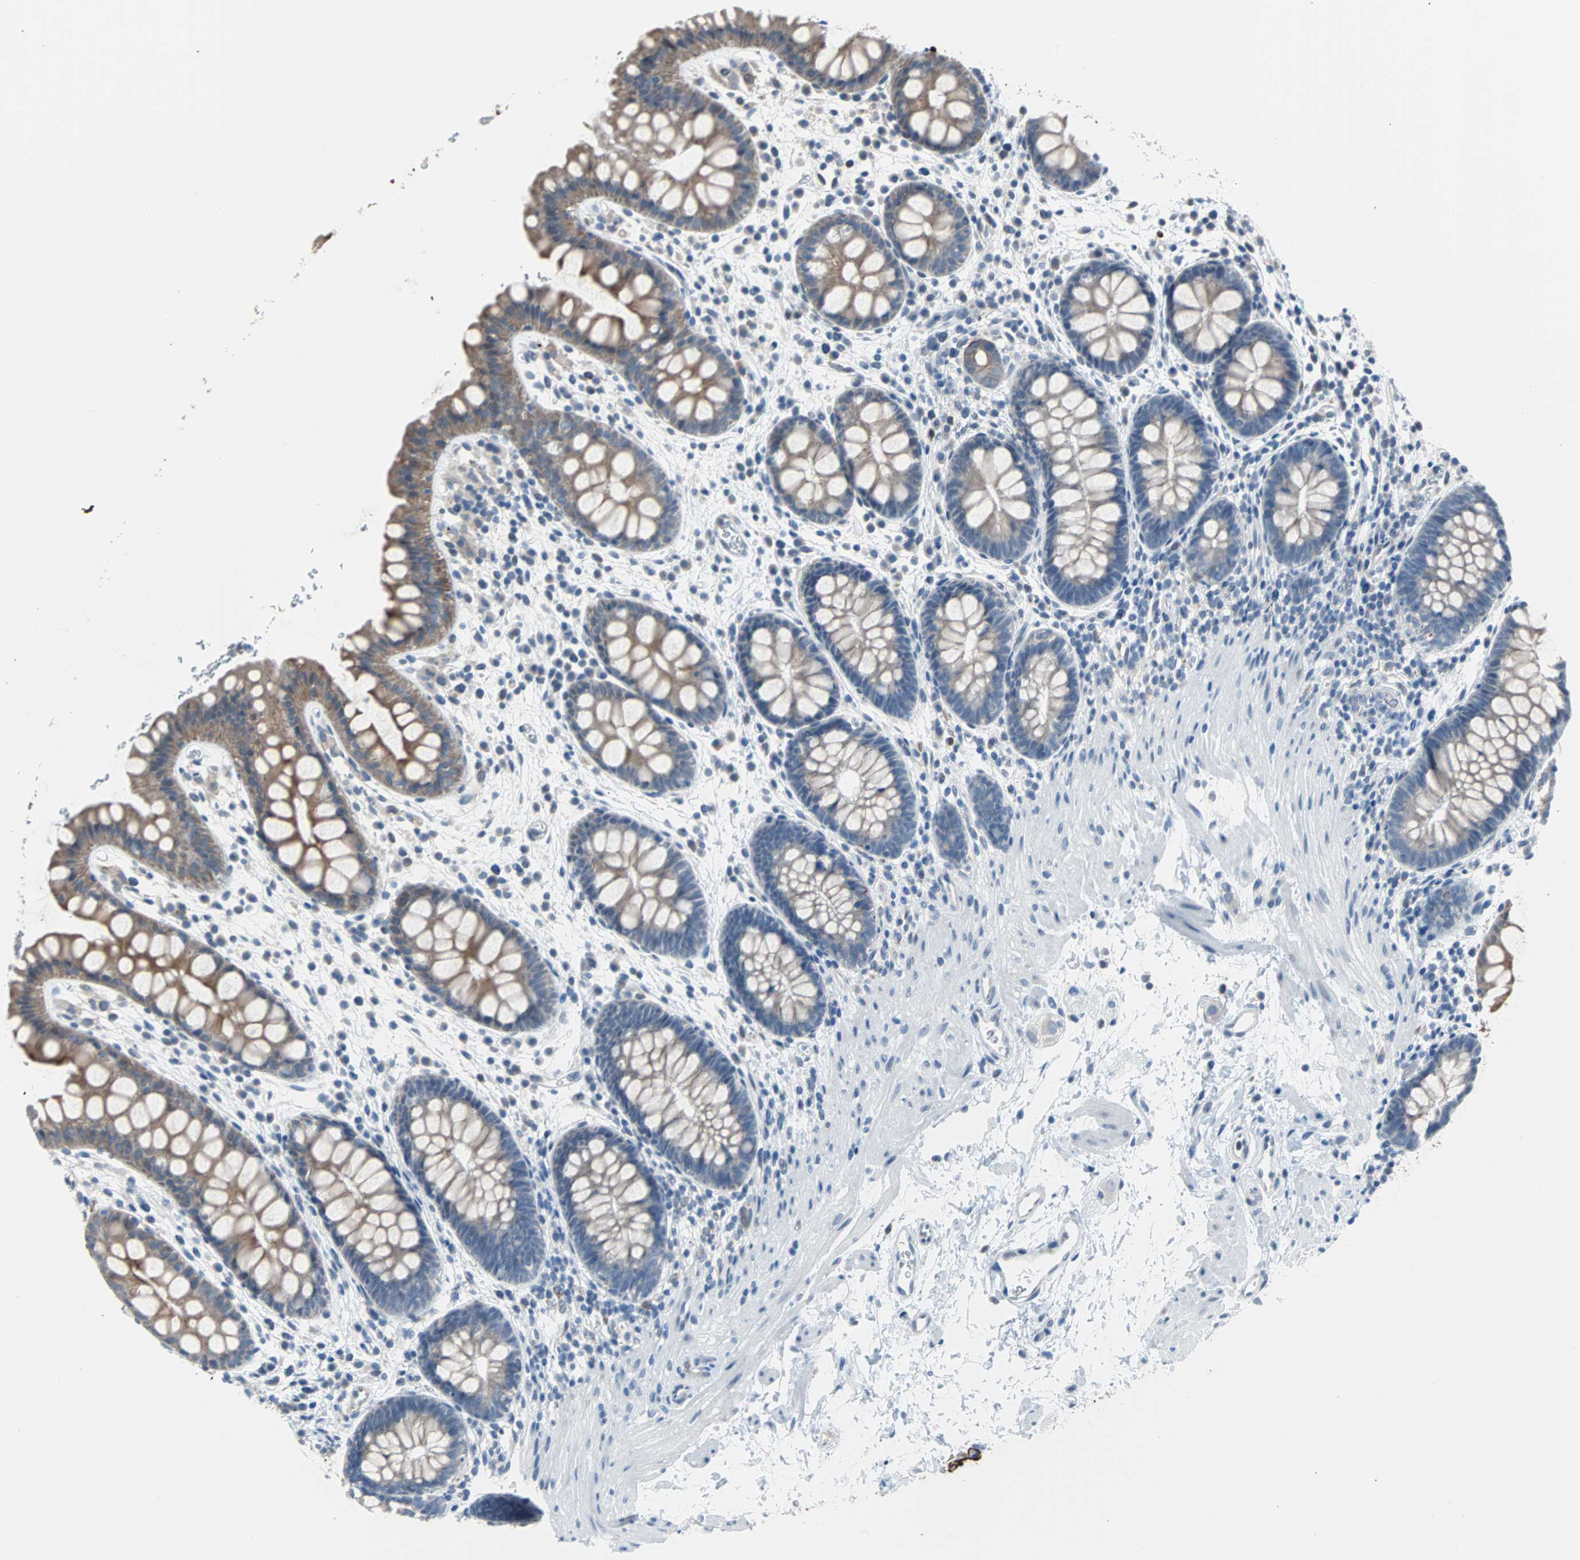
{"staining": {"intensity": "moderate", "quantity": ">75%", "location": "cytoplasmic/membranous"}, "tissue": "rectum", "cell_type": "Glandular cells", "image_type": "normal", "snomed": [{"axis": "morphology", "description": "Normal tissue, NOS"}, {"axis": "topography", "description": "Rectum"}], "caption": "Protein staining by immunohistochemistry (IHC) demonstrates moderate cytoplasmic/membranous staining in approximately >75% of glandular cells in normal rectum.", "gene": "KRT7", "patient": {"sex": "female", "age": 24}}